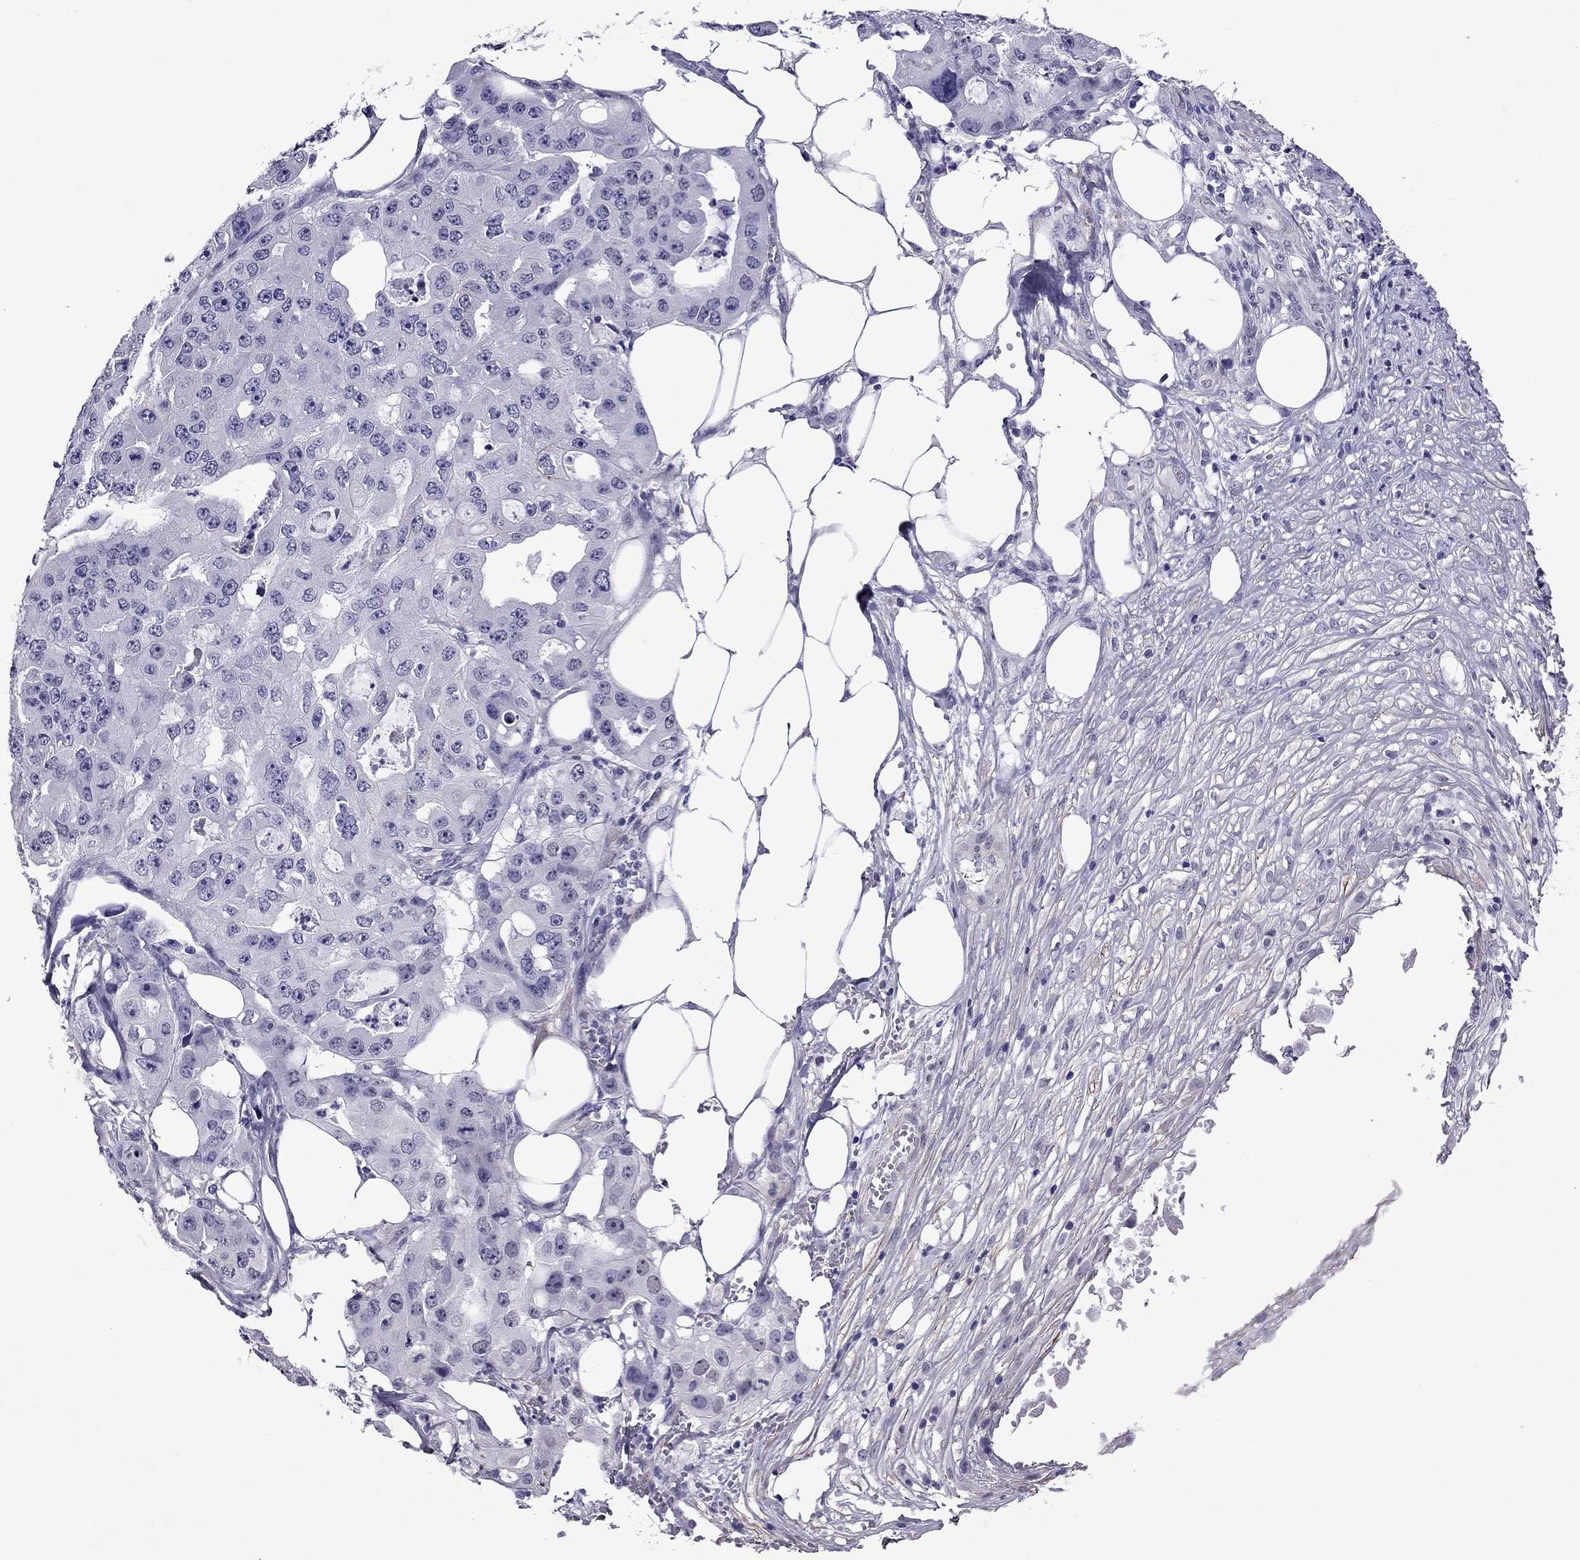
{"staining": {"intensity": "negative", "quantity": "none", "location": "none"}, "tissue": "ovarian cancer", "cell_type": "Tumor cells", "image_type": "cancer", "snomed": [{"axis": "morphology", "description": "Cystadenocarcinoma, serous, NOS"}, {"axis": "topography", "description": "Ovary"}], "caption": "Tumor cells are negative for protein expression in human ovarian cancer (serous cystadenocarcinoma). (DAB (3,3'-diaminobenzidine) immunohistochemistry (IHC) visualized using brightfield microscopy, high magnification).", "gene": "CHRNA5", "patient": {"sex": "female", "age": 56}}